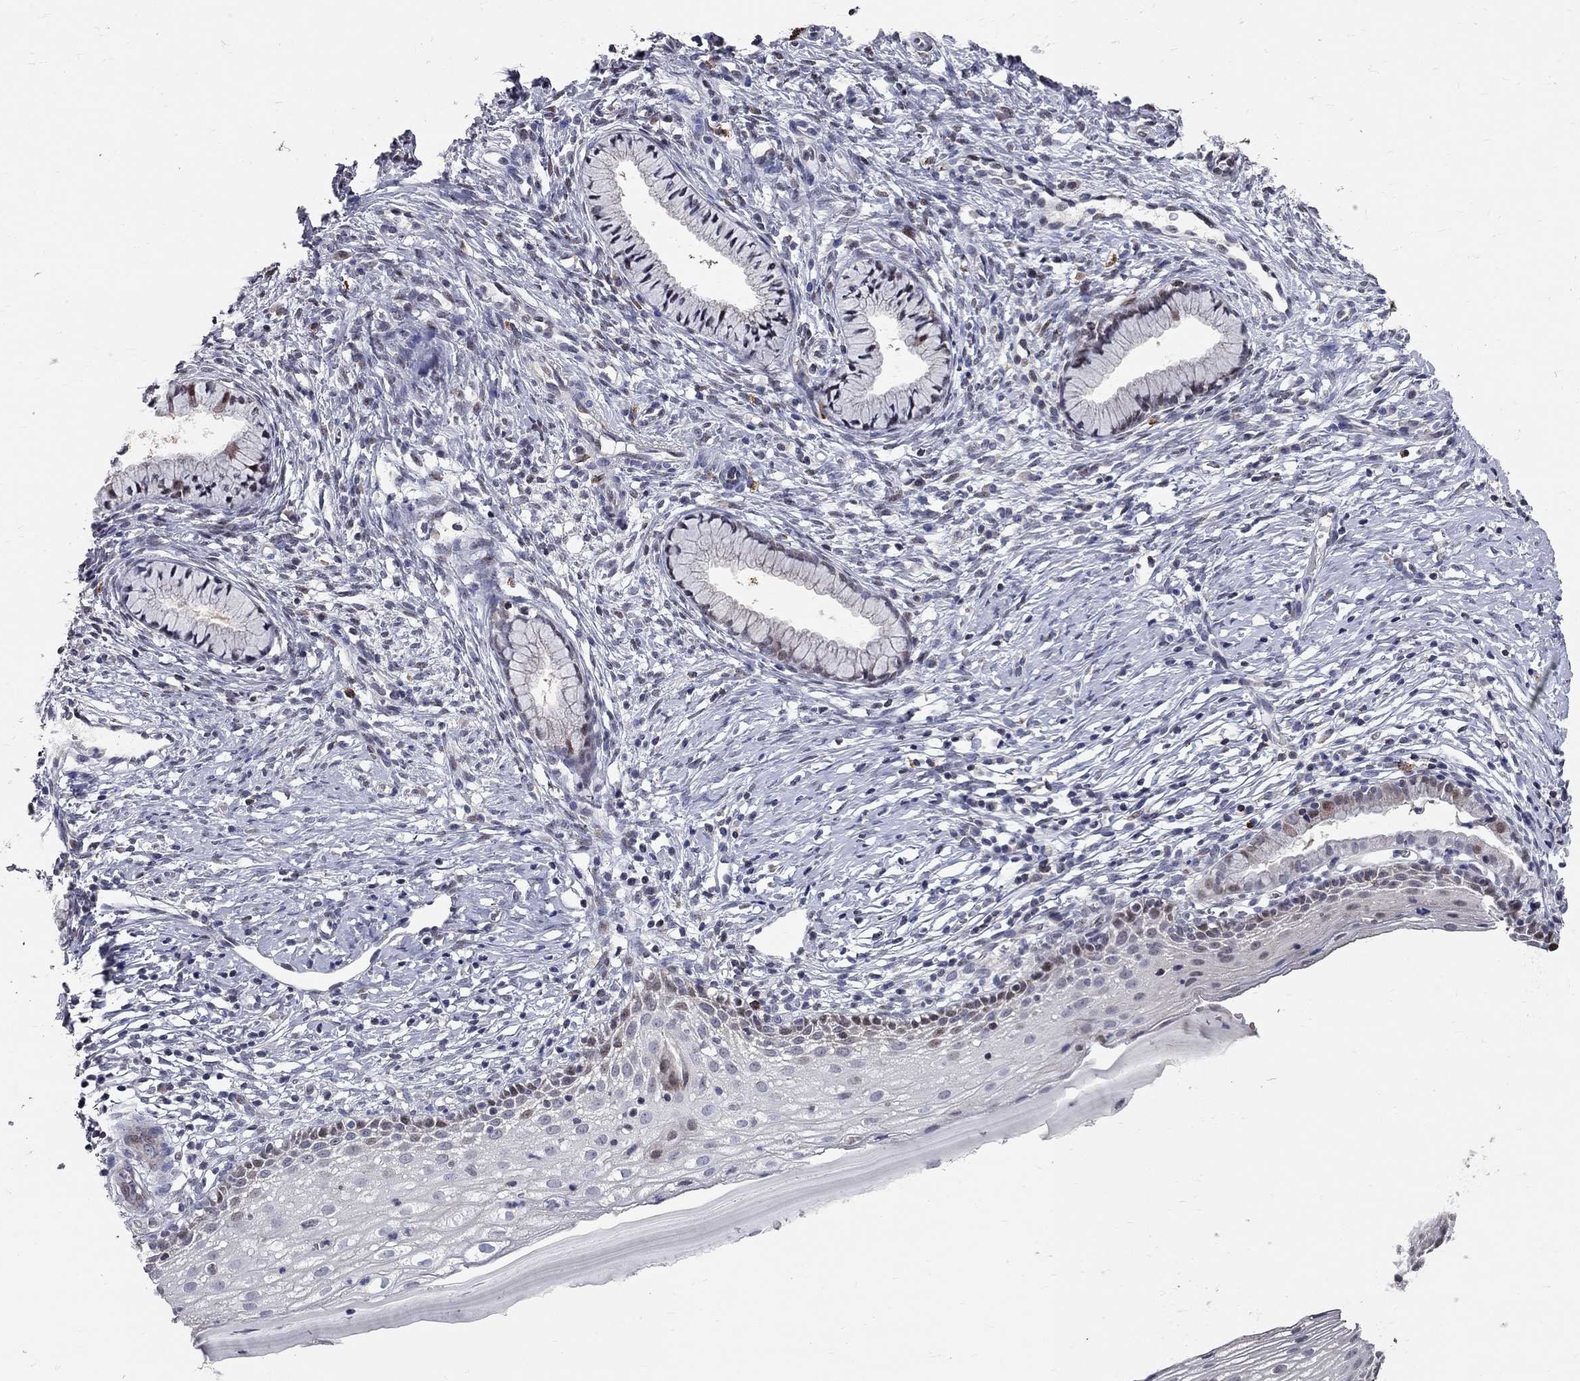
{"staining": {"intensity": "negative", "quantity": "none", "location": "none"}, "tissue": "cervix", "cell_type": "Glandular cells", "image_type": "normal", "snomed": [{"axis": "morphology", "description": "Normal tissue, NOS"}, {"axis": "topography", "description": "Cervix"}], "caption": "The micrograph displays no significant staining in glandular cells of cervix. (DAB (3,3'-diaminobenzidine) immunohistochemistry, high magnification).", "gene": "HDAC3", "patient": {"sex": "female", "age": 39}}